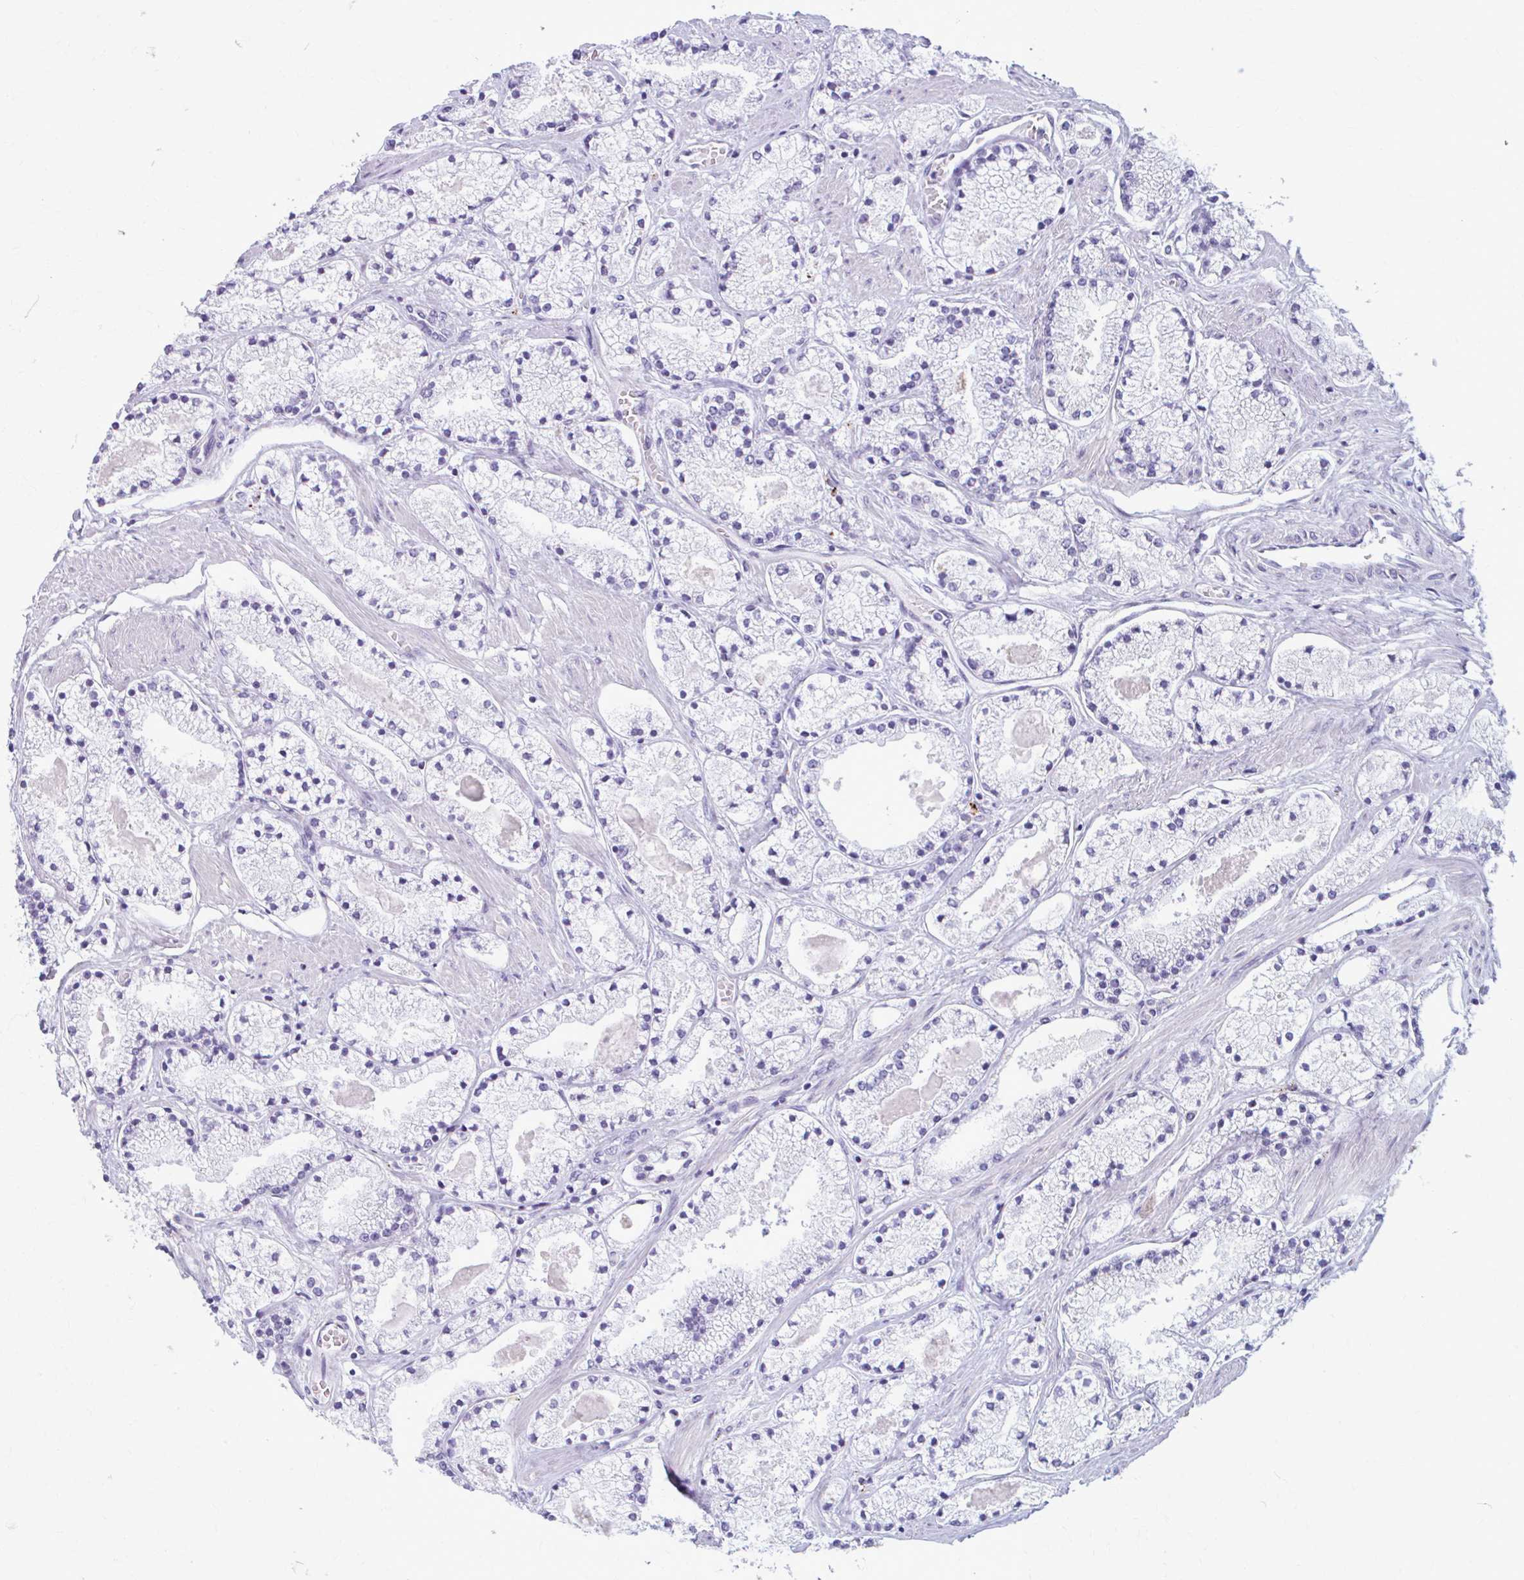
{"staining": {"intensity": "negative", "quantity": "none", "location": "none"}, "tissue": "prostate cancer", "cell_type": "Tumor cells", "image_type": "cancer", "snomed": [{"axis": "morphology", "description": "Adenocarcinoma, High grade"}, {"axis": "topography", "description": "Prostate"}], "caption": "The photomicrograph displays no significant staining in tumor cells of adenocarcinoma (high-grade) (prostate). (Immunohistochemistry, brightfield microscopy, high magnification).", "gene": "C12orf71", "patient": {"sex": "male", "age": 63}}